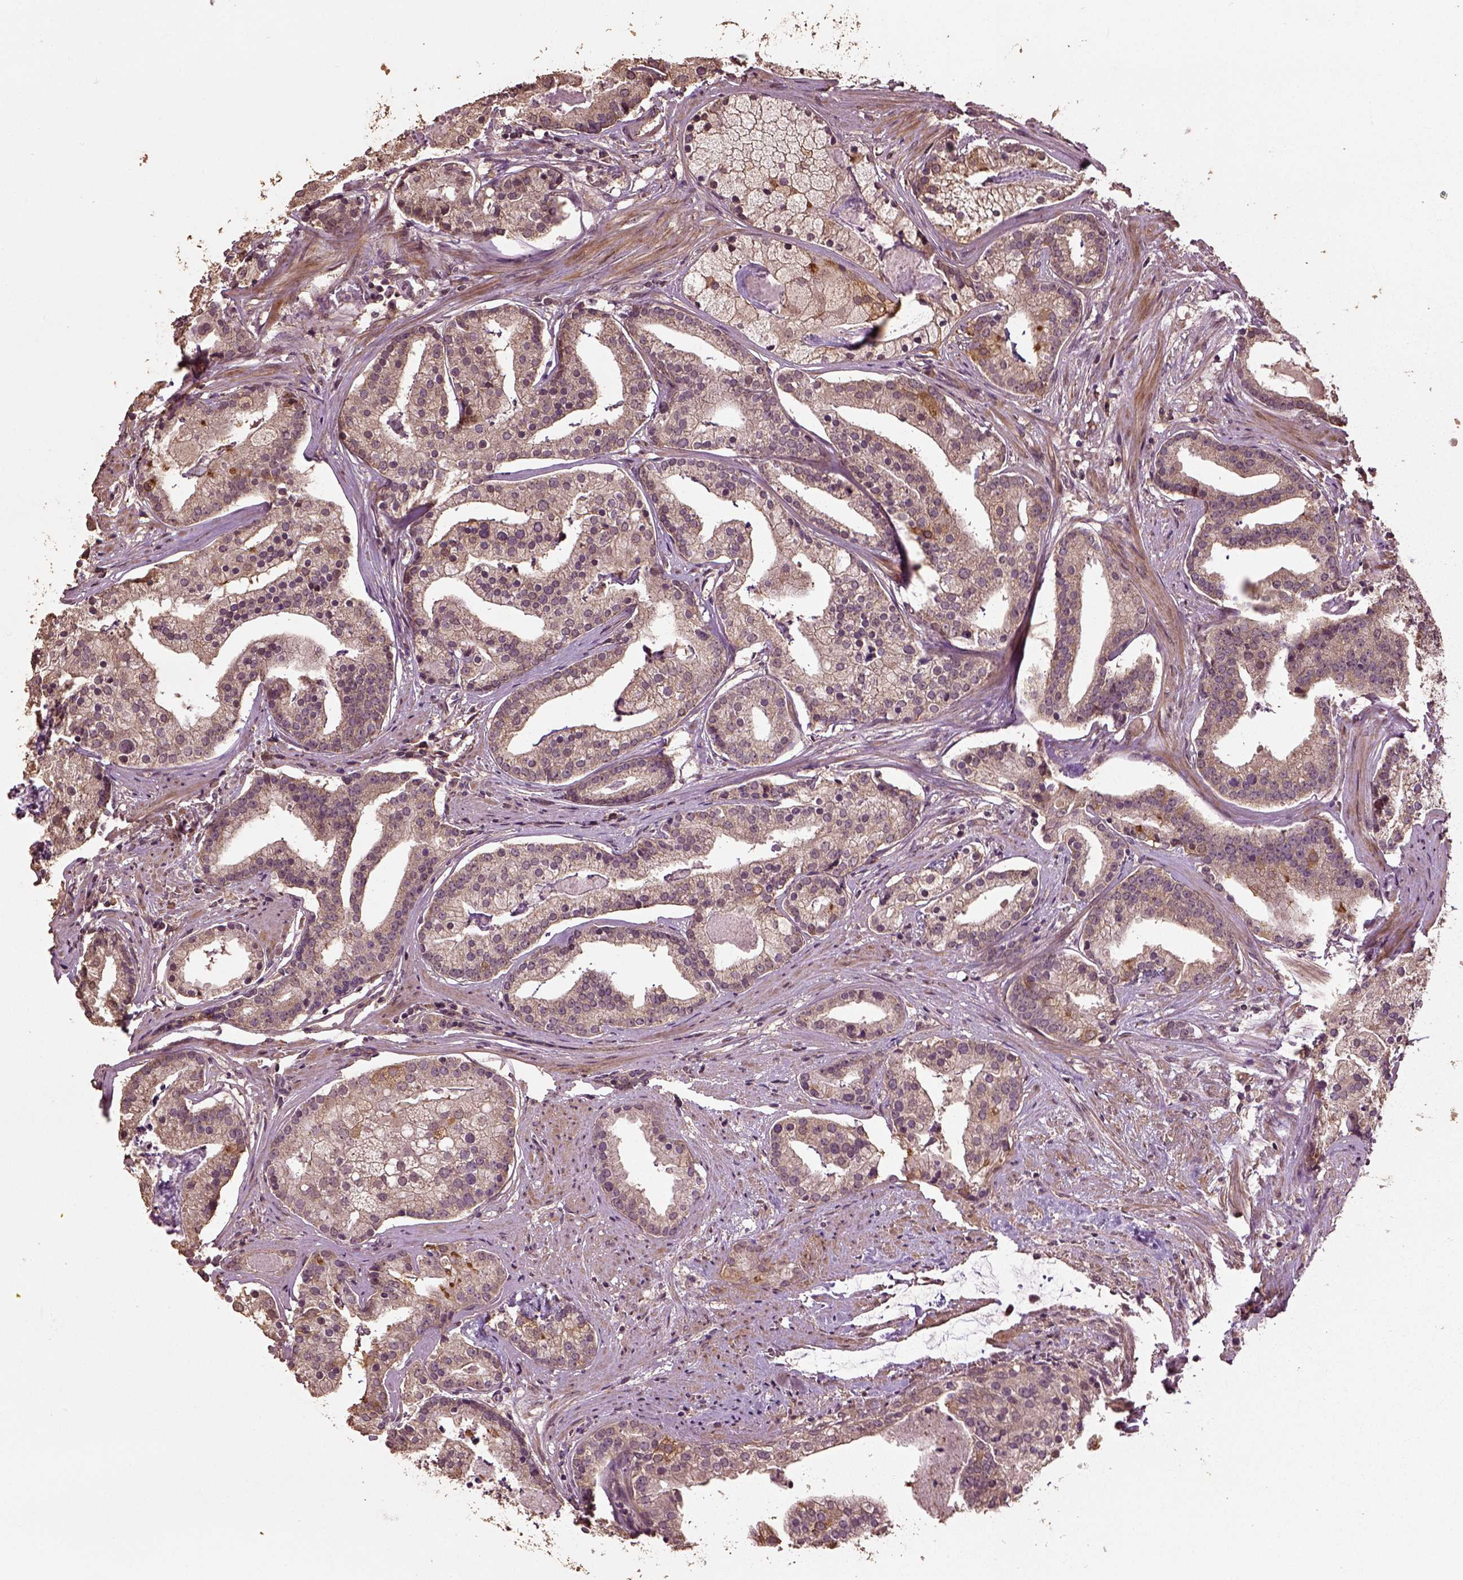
{"staining": {"intensity": "weak", "quantity": "25%-75%", "location": "cytoplasmic/membranous"}, "tissue": "prostate cancer", "cell_type": "Tumor cells", "image_type": "cancer", "snomed": [{"axis": "morphology", "description": "Adenocarcinoma, NOS"}, {"axis": "topography", "description": "Prostate and seminal vesicle, NOS"}, {"axis": "topography", "description": "Prostate"}], "caption": "High-power microscopy captured an immunohistochemistry (IHC) micrograph of adenocarcinoma (prostate), revealing weak cytoplasmic/membranous positivity in about 25%-75% of tumor cells.", "gene": "ERV3-1", "patient": {"sex": "male", "age": 44}}